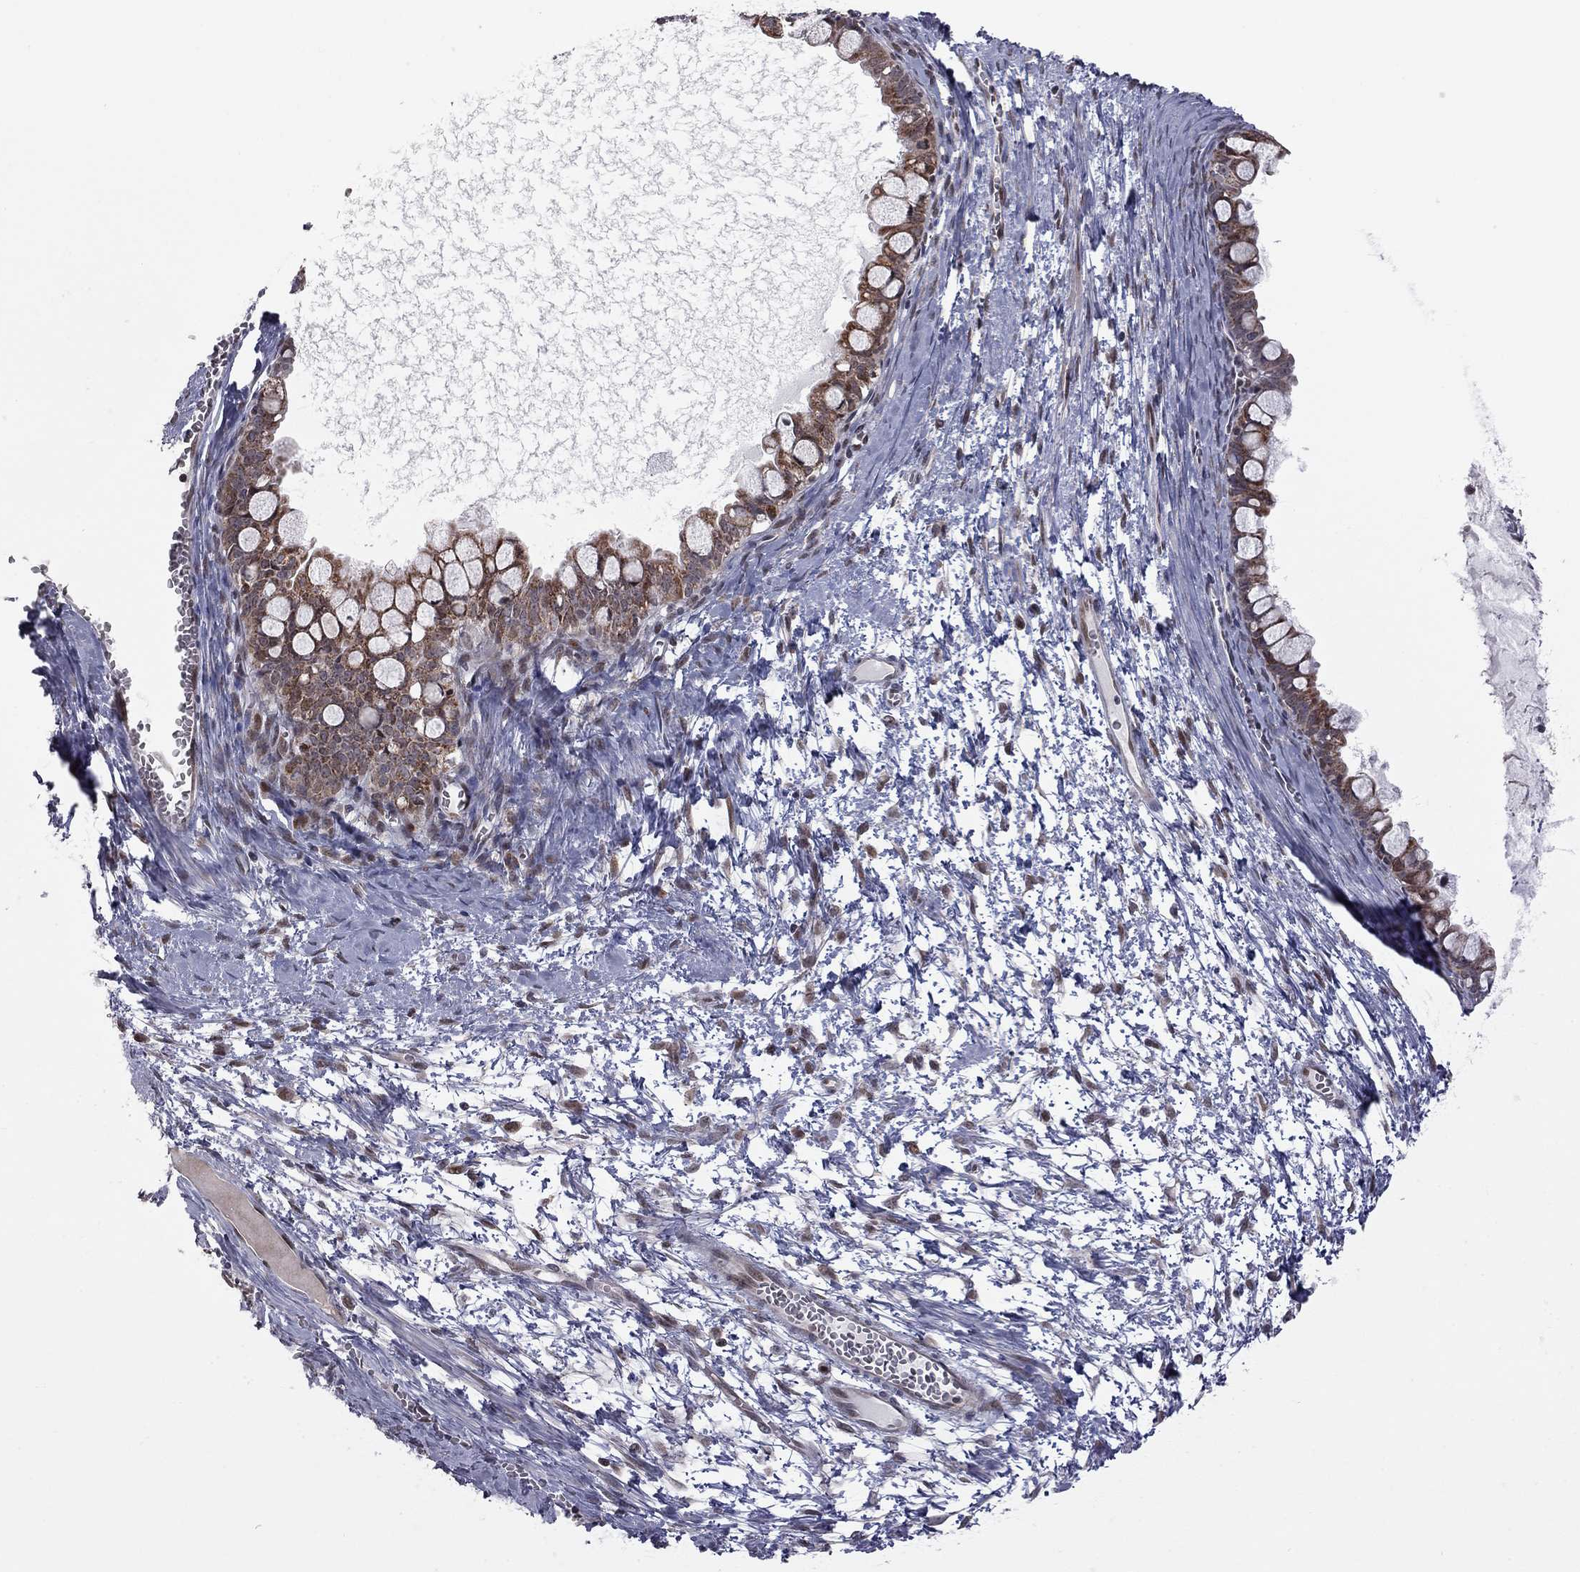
{"staining": {"intensity": "strong", "quantity": ">75%", "location": "cytoplasmic/membranous"}, "tissue": "ovarian cancer", "cell_type": "Tumor cells", "image_type": "cancer", "snomed": [{"axis": "morphology", "description": "Cystadenocarcinoma, mucinous, NOS"}, {"axis": "topography", "description": "Ovary"}], "caption": "IHC (DAB (3,3'-diaminobenzidine)) staining of human ovarian cancer exhibits strong cytoplasmic/membranous protein expression in about >75% of tumor cells. The staining is performed using DAB brown chromogen to label protein expression. The nuclei are counter-stained blue using hematoxylin.", "gene": "MC3R", "patient": {"sex": "female", "age": 63}}